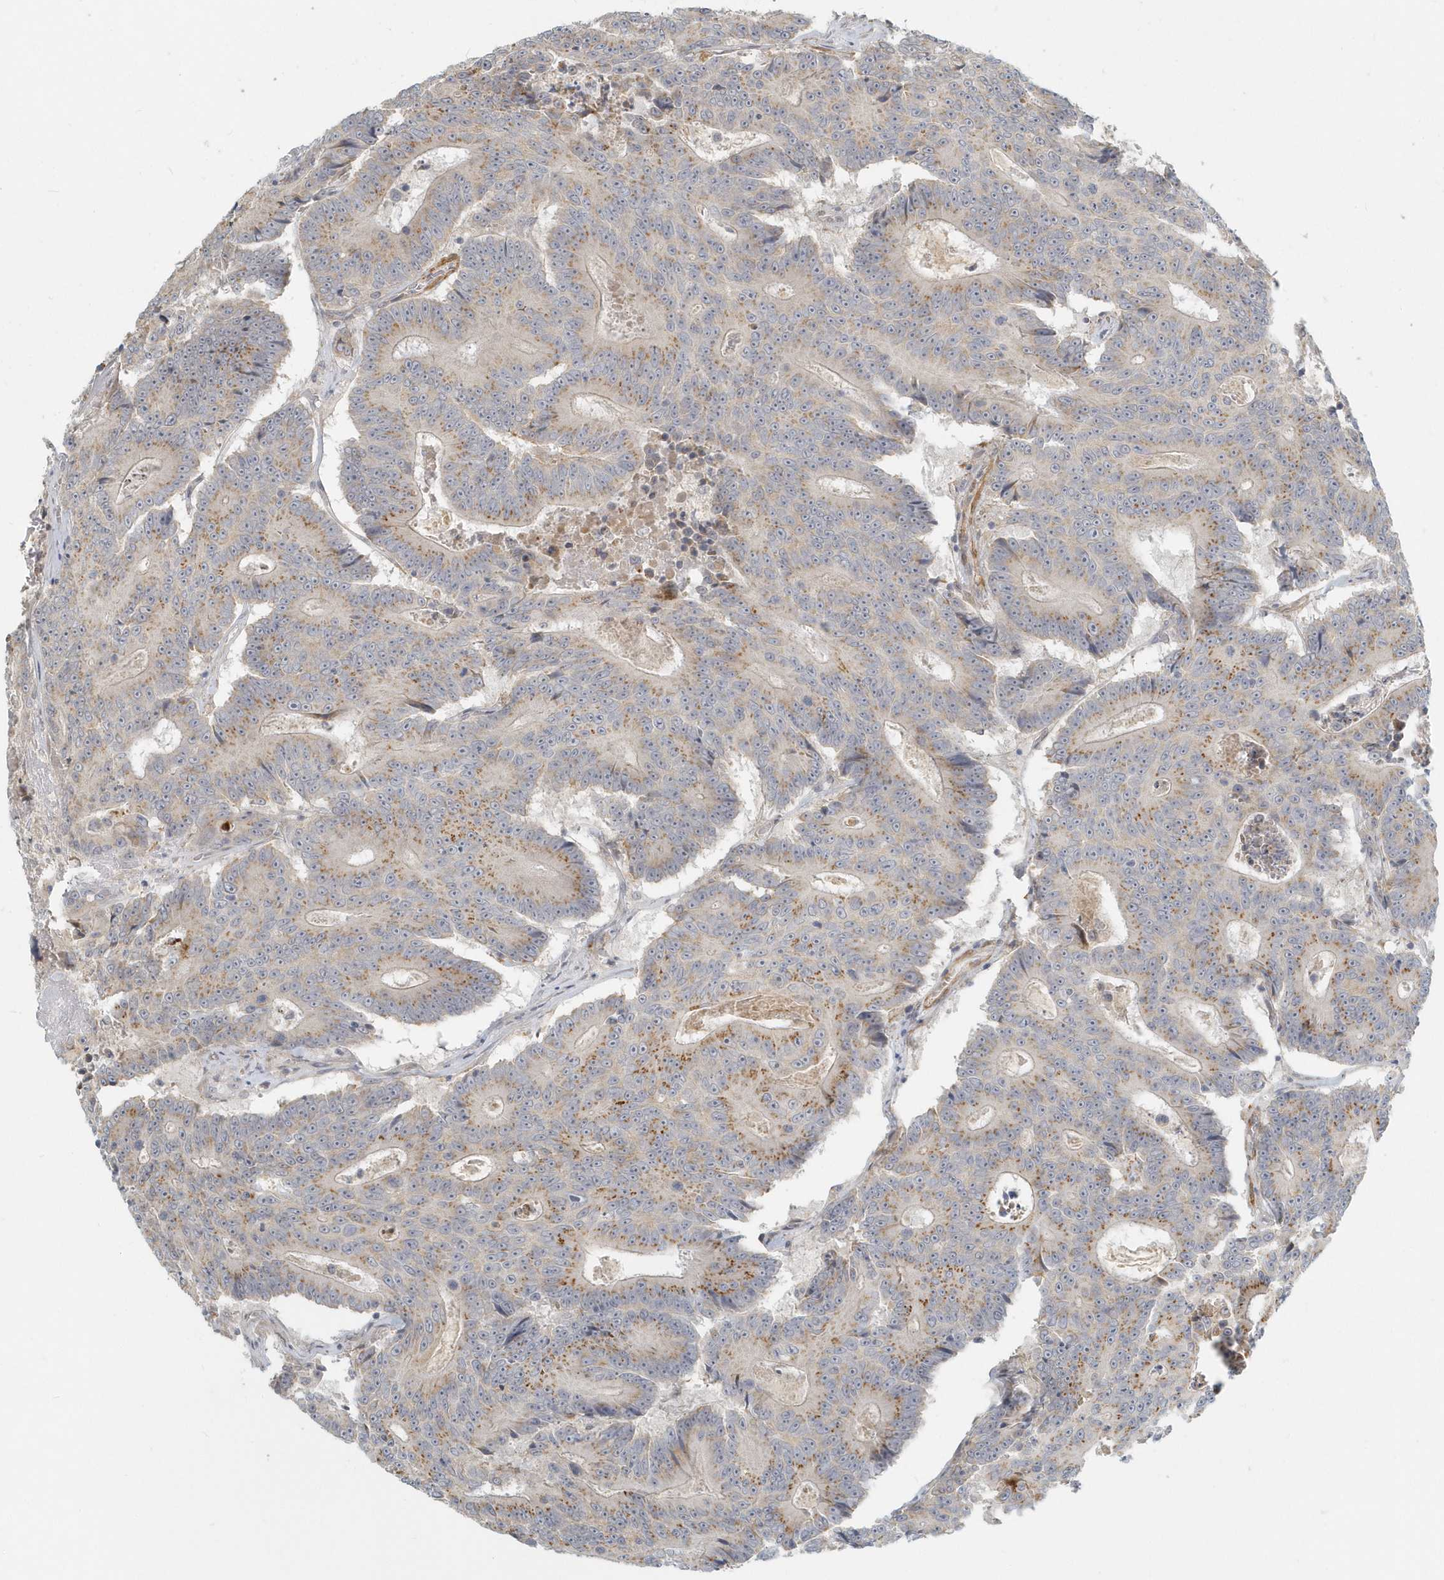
{"staining": {"intensity": "moderate", "quantity": "25%-75%", "location": "cytoplasmic/membranous"}, "tissue": "colorectal cancer", "cell_type": "Tumor cells", "image_type": "cancer", "snomed": [{"axis": "morphology", "description": "Adenocarcinoma, NOS"}, {"axis": "topography", "description": "Colon"}], "caption": "Colorectal cancer was stained to show a protein in brown. There is medium levels of moderate cytoplasmic/membranous positivity in approximately 25%-75% of tumor cells.", "gene": "NAPB", "patient": {"sex": "male", "age": 83}}